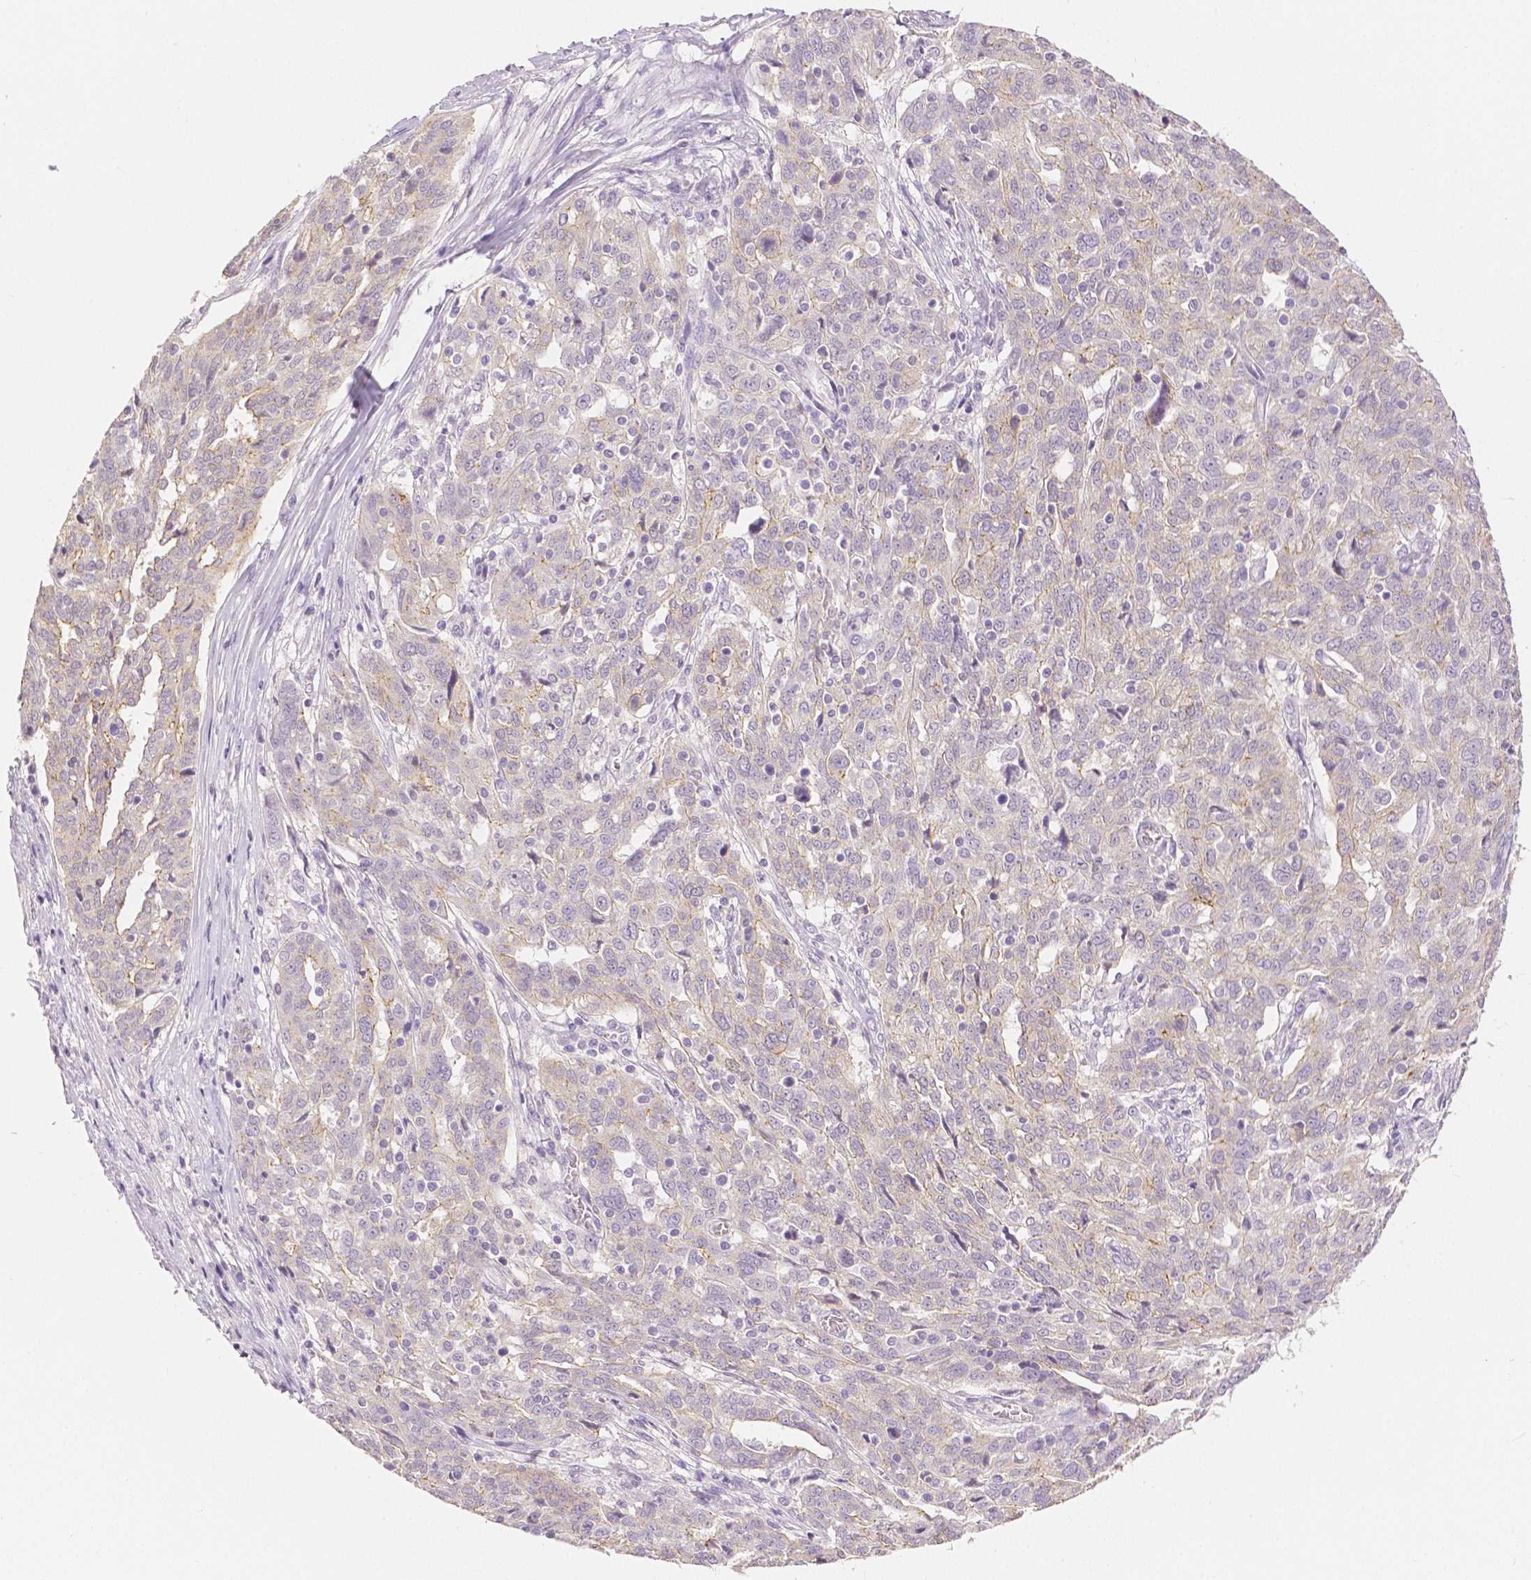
{"staining": {"intensity": "weak", "quantity": "25%-75%", "location": "cytoplasmic/membranous"}, "tissue": "ovarian cancer", "cell_type": "Tumor cells", "image_type": "cancer", "snomed": [{"axis": "morphology", "description": "Cystadenocarcinoma, serous, NOS"}, {"axis": "topography", "description": "Ovary"}], "caption": "Immunohistochemistry of human serous cystadenocarcinoma (ovarian) exhibits low levels of weak cytoplasmic/membranous expression in about 25%-75% of tumor cells.", "gene": "OCLN", "patient": {"sex": "female", "age": 67}}